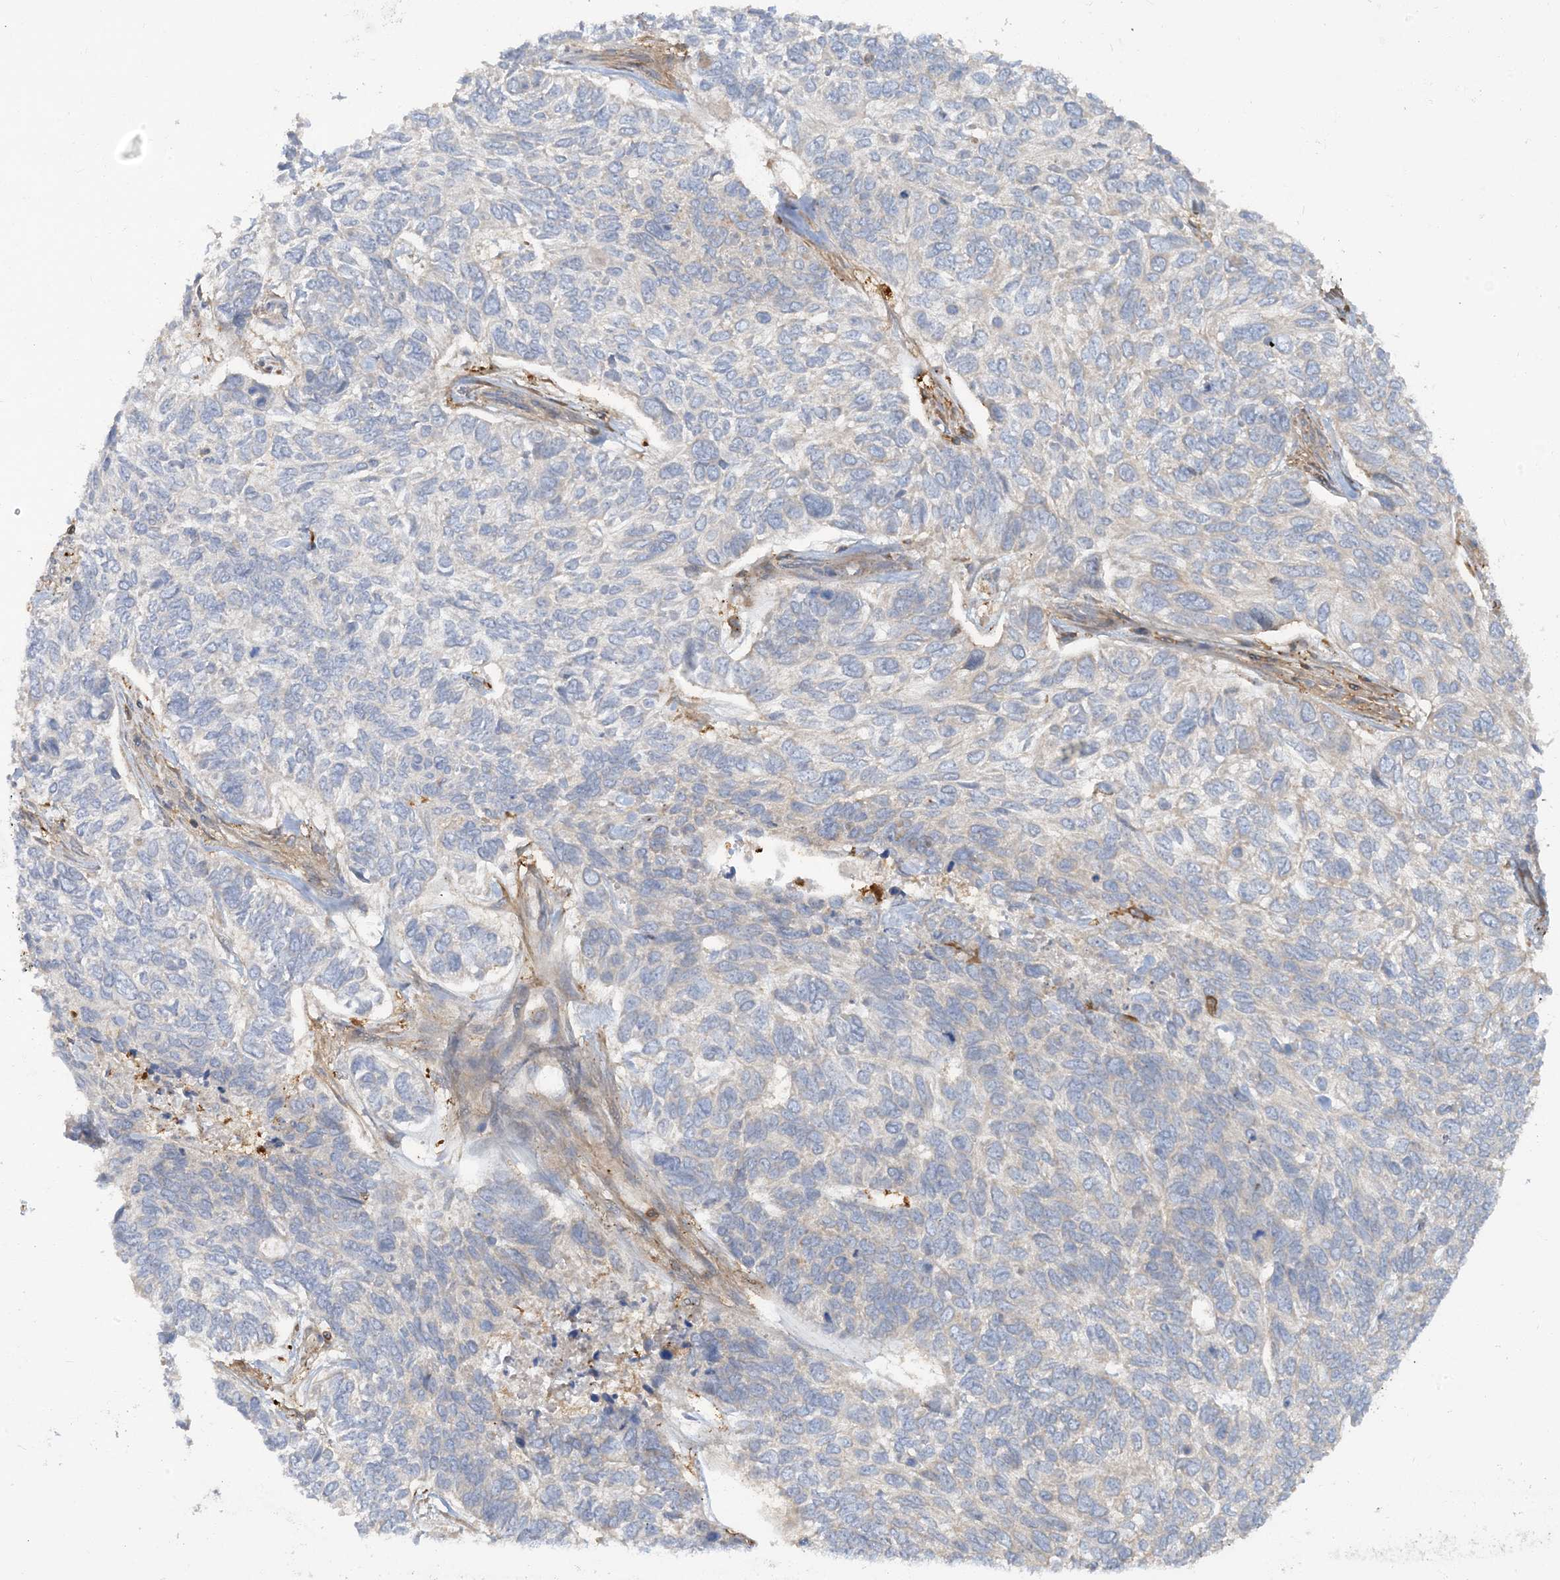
{"staining": {"intensity": "negative", "quantity": "none", "location": "none"}, "tissue": "skin cancer", "cell_type": "Tumor cells", "image_type": "cancer", "snomed": [{"axis": "morphology", "description": "Basal cell carcinoma"}, {"axis": "topography", "description": "Skin"}], "caption": "An image of skin cancer (basal cell carcinoma) stained for a protein demonstrates no brown staining in tumor cells.", "gene": "SFMBT2", "patient": {"sex": "female", "age": 65}}